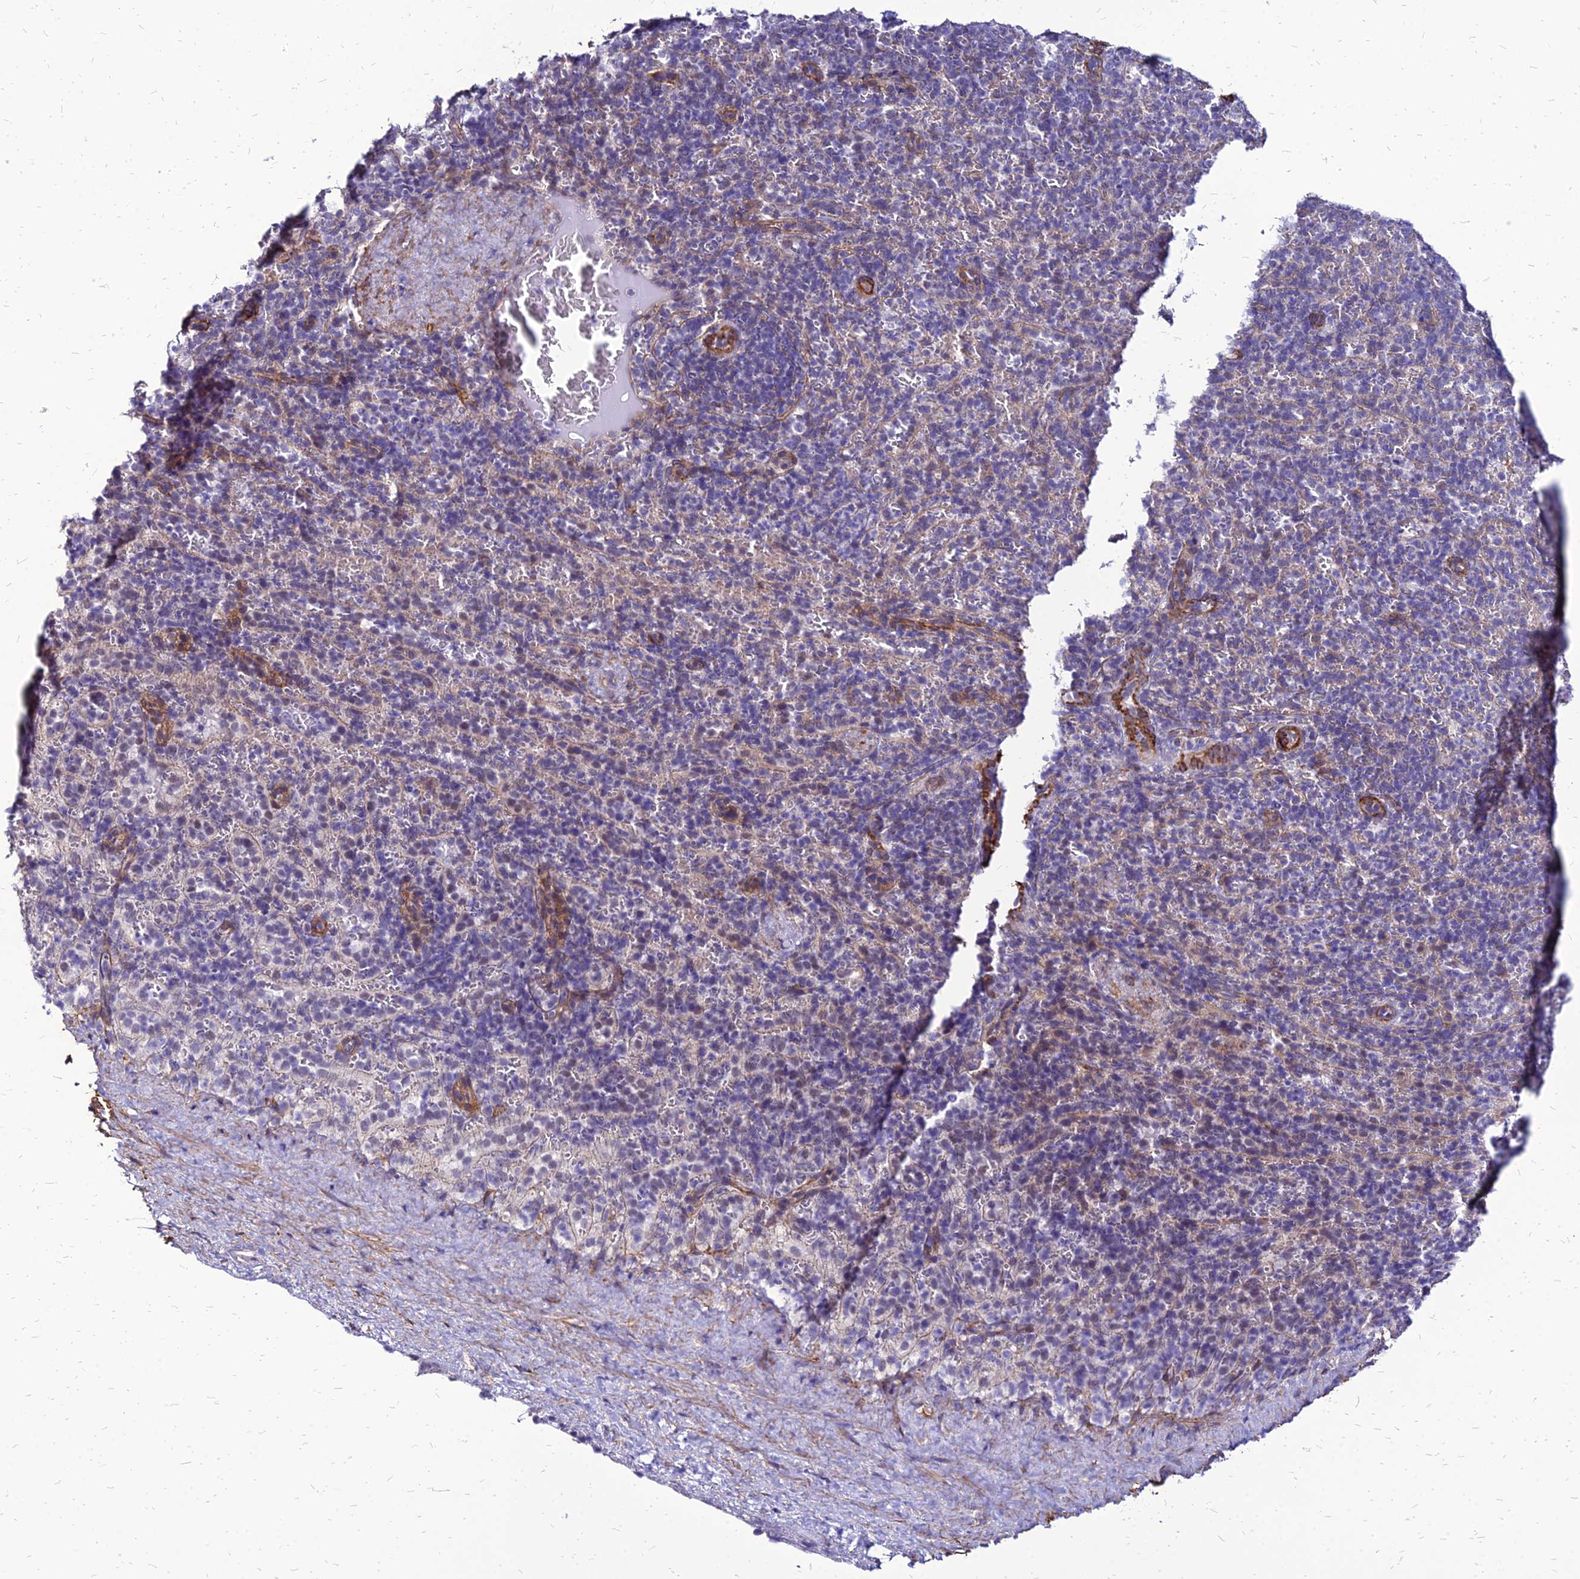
{"staining": {"intensity": "negative", "quantity": "none", "location": "none"}, "tissue": "spleen", "cell_type": "Cells in red pulp", "image_type": "normal", "snomed": [{"axis": "morphology", "description": "Normal tissue, NOS"}, {"axis": "topography", "description": "Spleen"}], "caption": "Image shows no protein positivity in cells in red pulp of benign spleen. The staining was performed using DAB (3,3'-diaminobenzidine) to visualize the protein expression in brown, while the nuclei were stained in blue with hematoxylin (Magnification: 20x).", "gene": "YEATS2", "patient": {"sex": "female", "age": 21}}